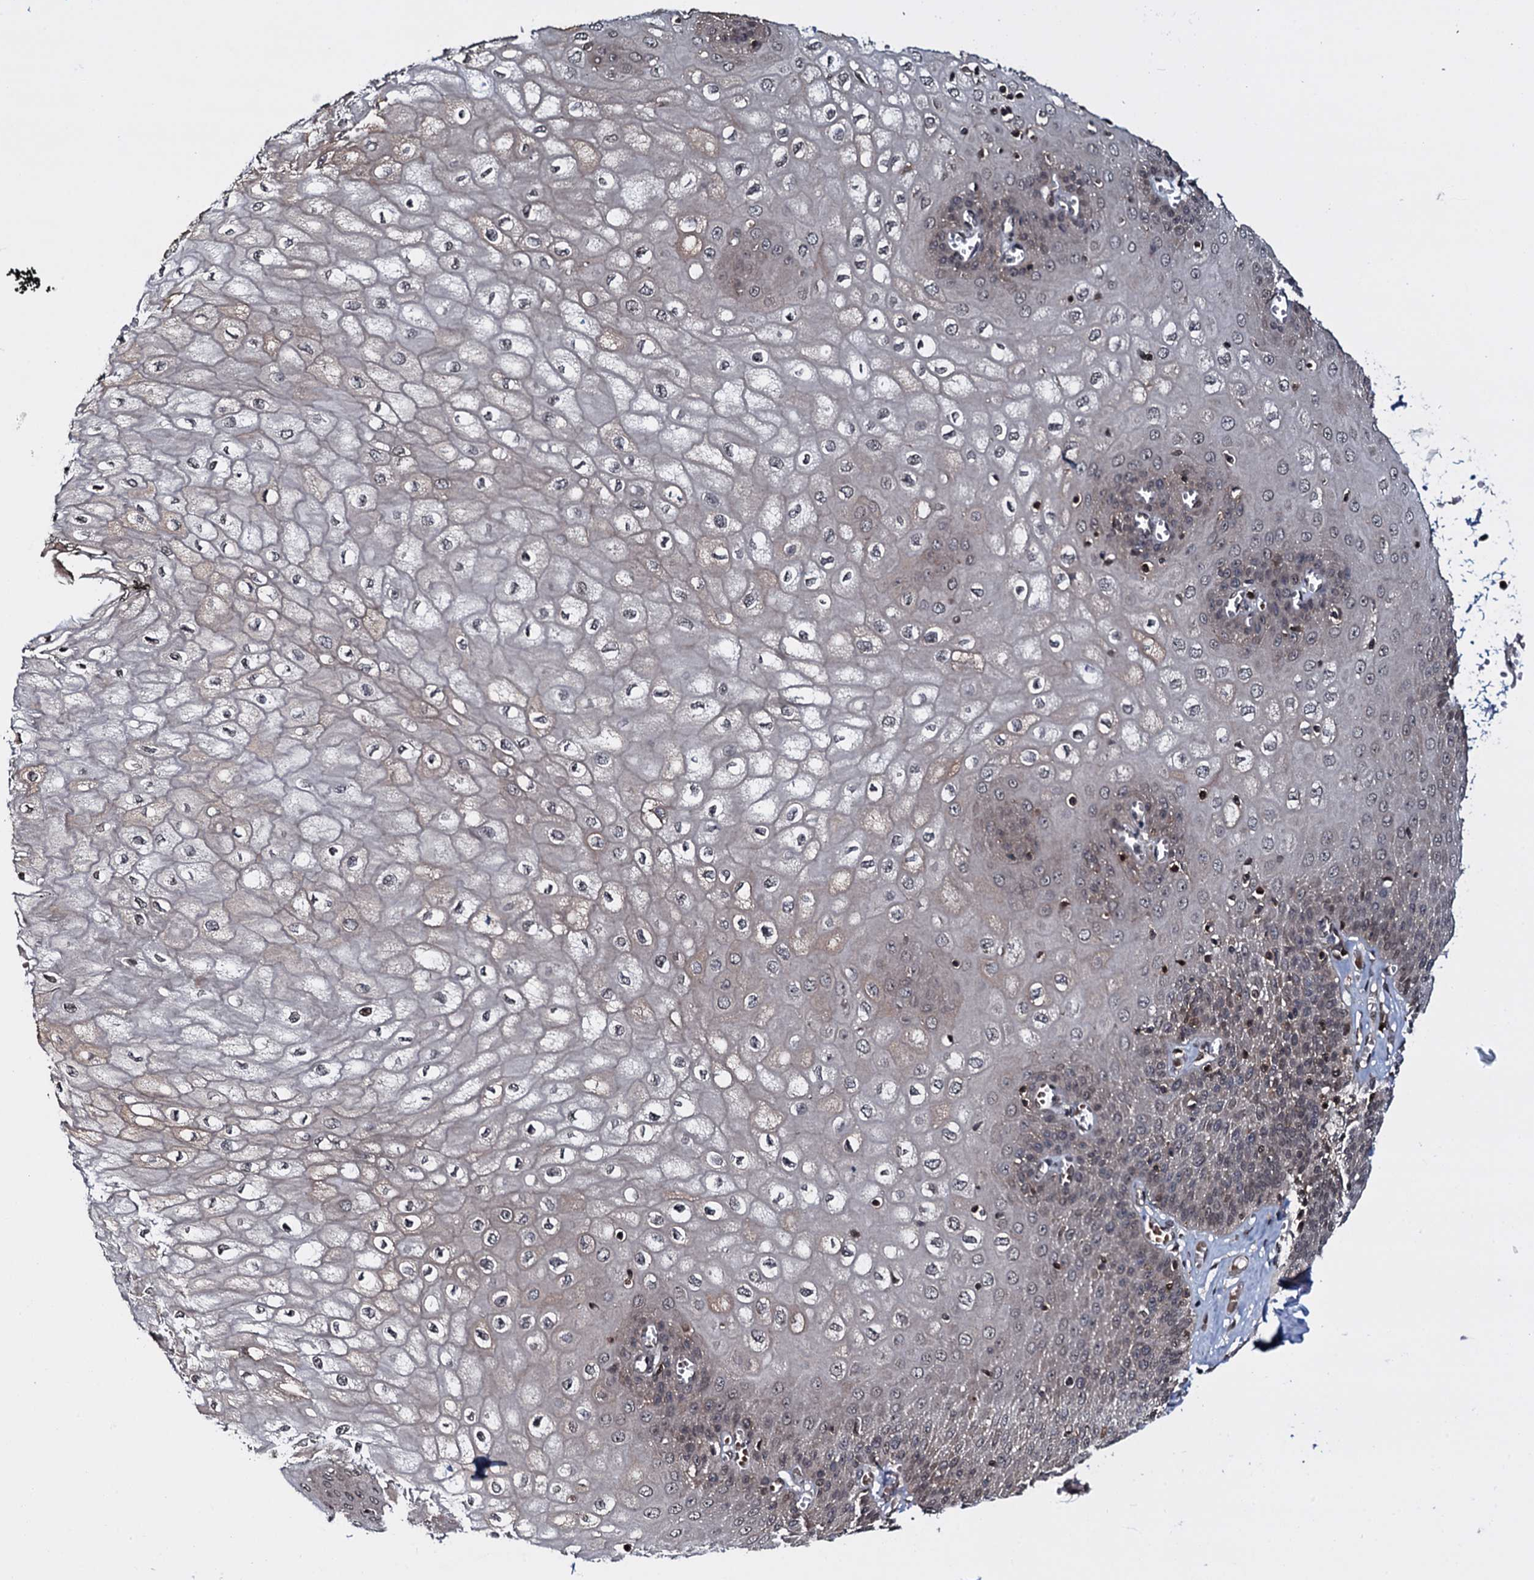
{"staining": {"intensity": "moderate", "quantity": "25%-75%", "location": "cytoplasmic/membranous"}, "tissue": "esophagus", "cell_type": "Squamous epithelial cells", "image_type": "normal", "snomed": [{"axis": "morphology", "description": "Normal tissue, NOS"}, {"axis": "topography", "description": "Esophagus"}], "caption": "Esophagus stained with immunohistochemistry demonstrates moderate cytoplasmic/membranous positivity in about 25%-75% of squamous epithelial cells. (DAB IHC with brightfield microscopy, high magnification).", "gene": "HDDC3", "patient": {"sex": "male", "age": 60}}